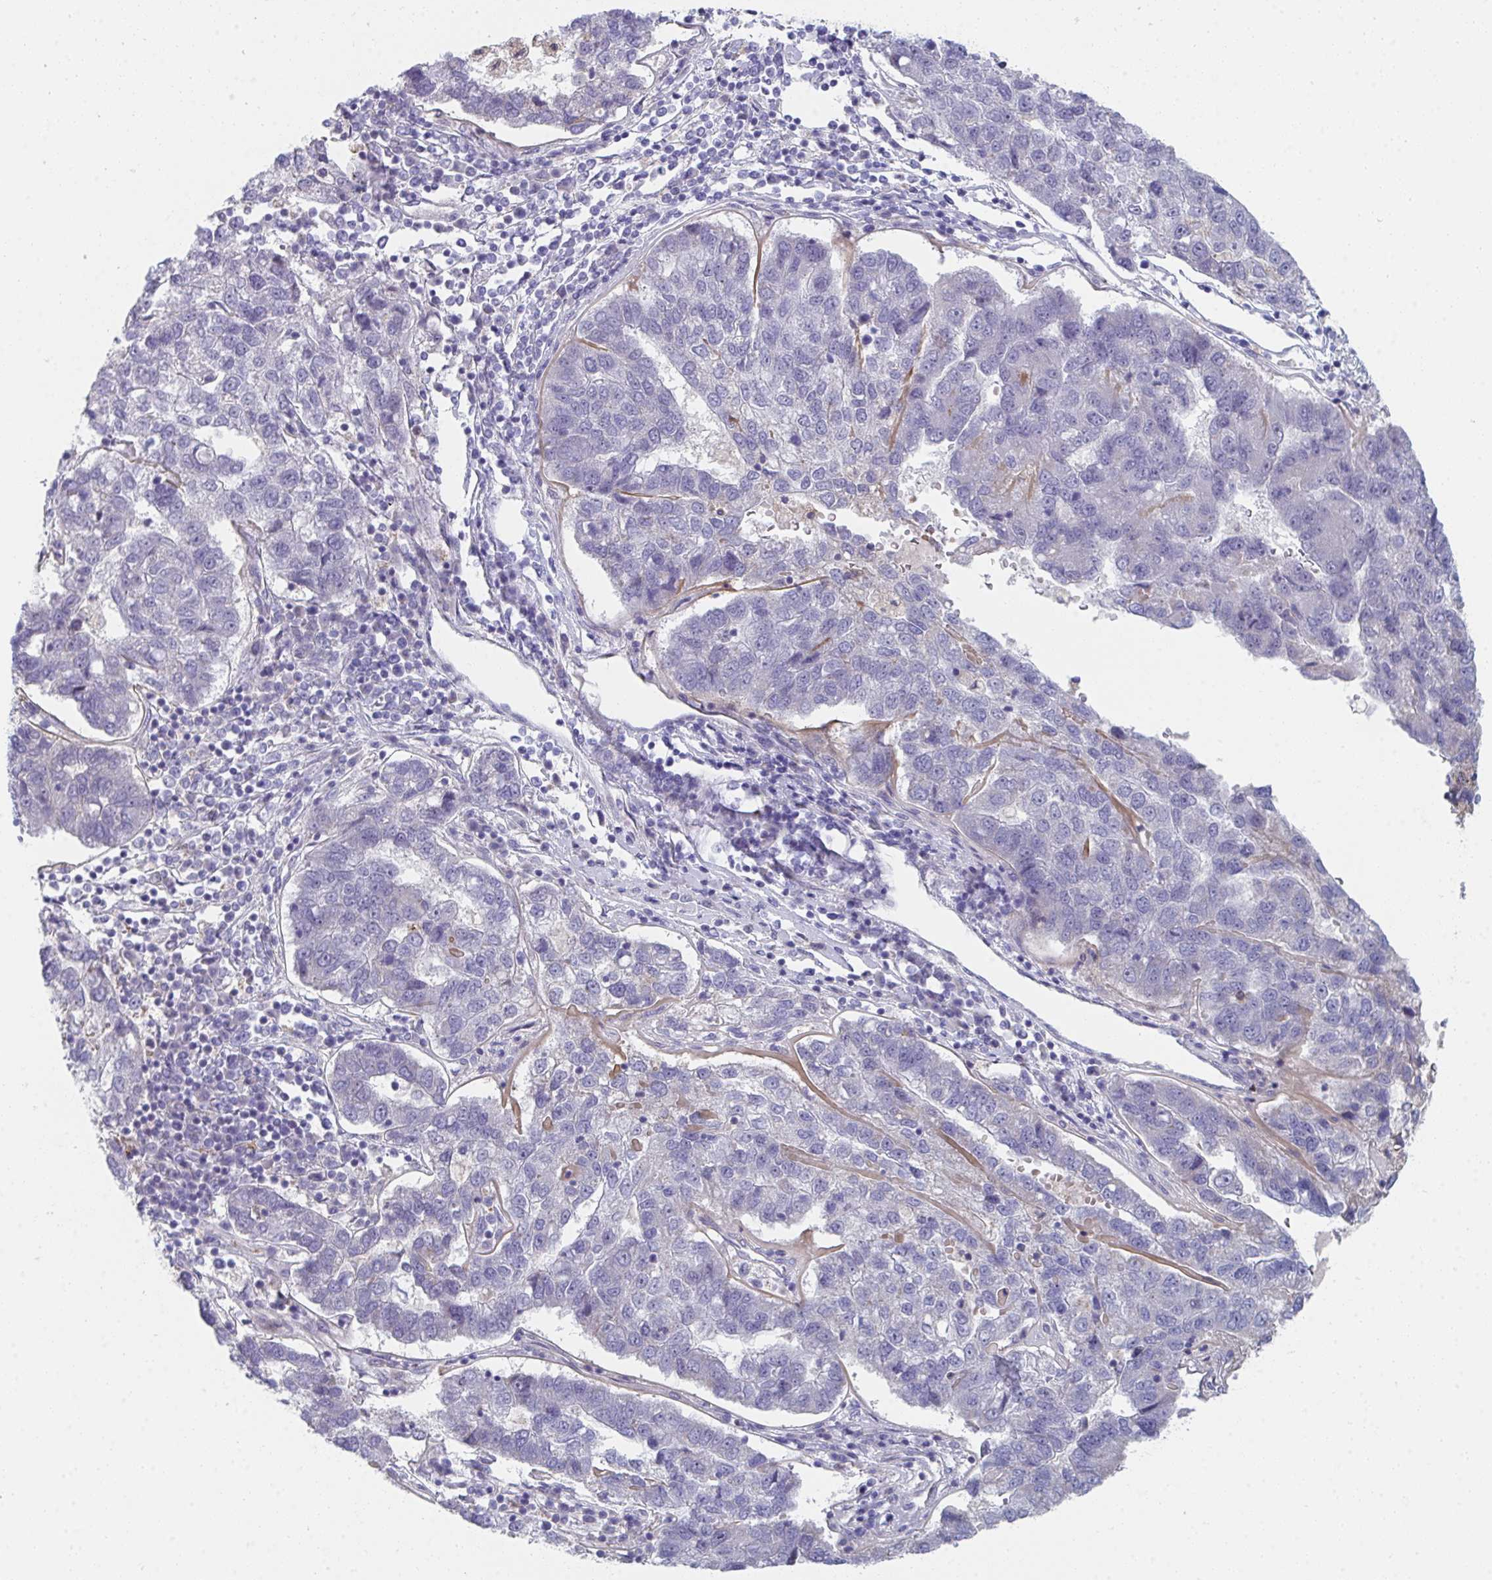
{"staining": {"intensity": "negative", "quantity": "none", "location": "none"}, "tissue": "pancreatic cancer", "cell_type": "Tumor cells", "image_type": "cancer", "snomed": [{"axis": "morphology", "description": "Adenocarcinoma, NOS"}, {"axis": "topography", "description": "Pancreas"}], "caption": "Immunohistochemistry (IHC) of human pancreatic cancer exhibits no expression in tumor cells.", "gene": "VWDE", "patient": {"sex": "female", "age": 61}}